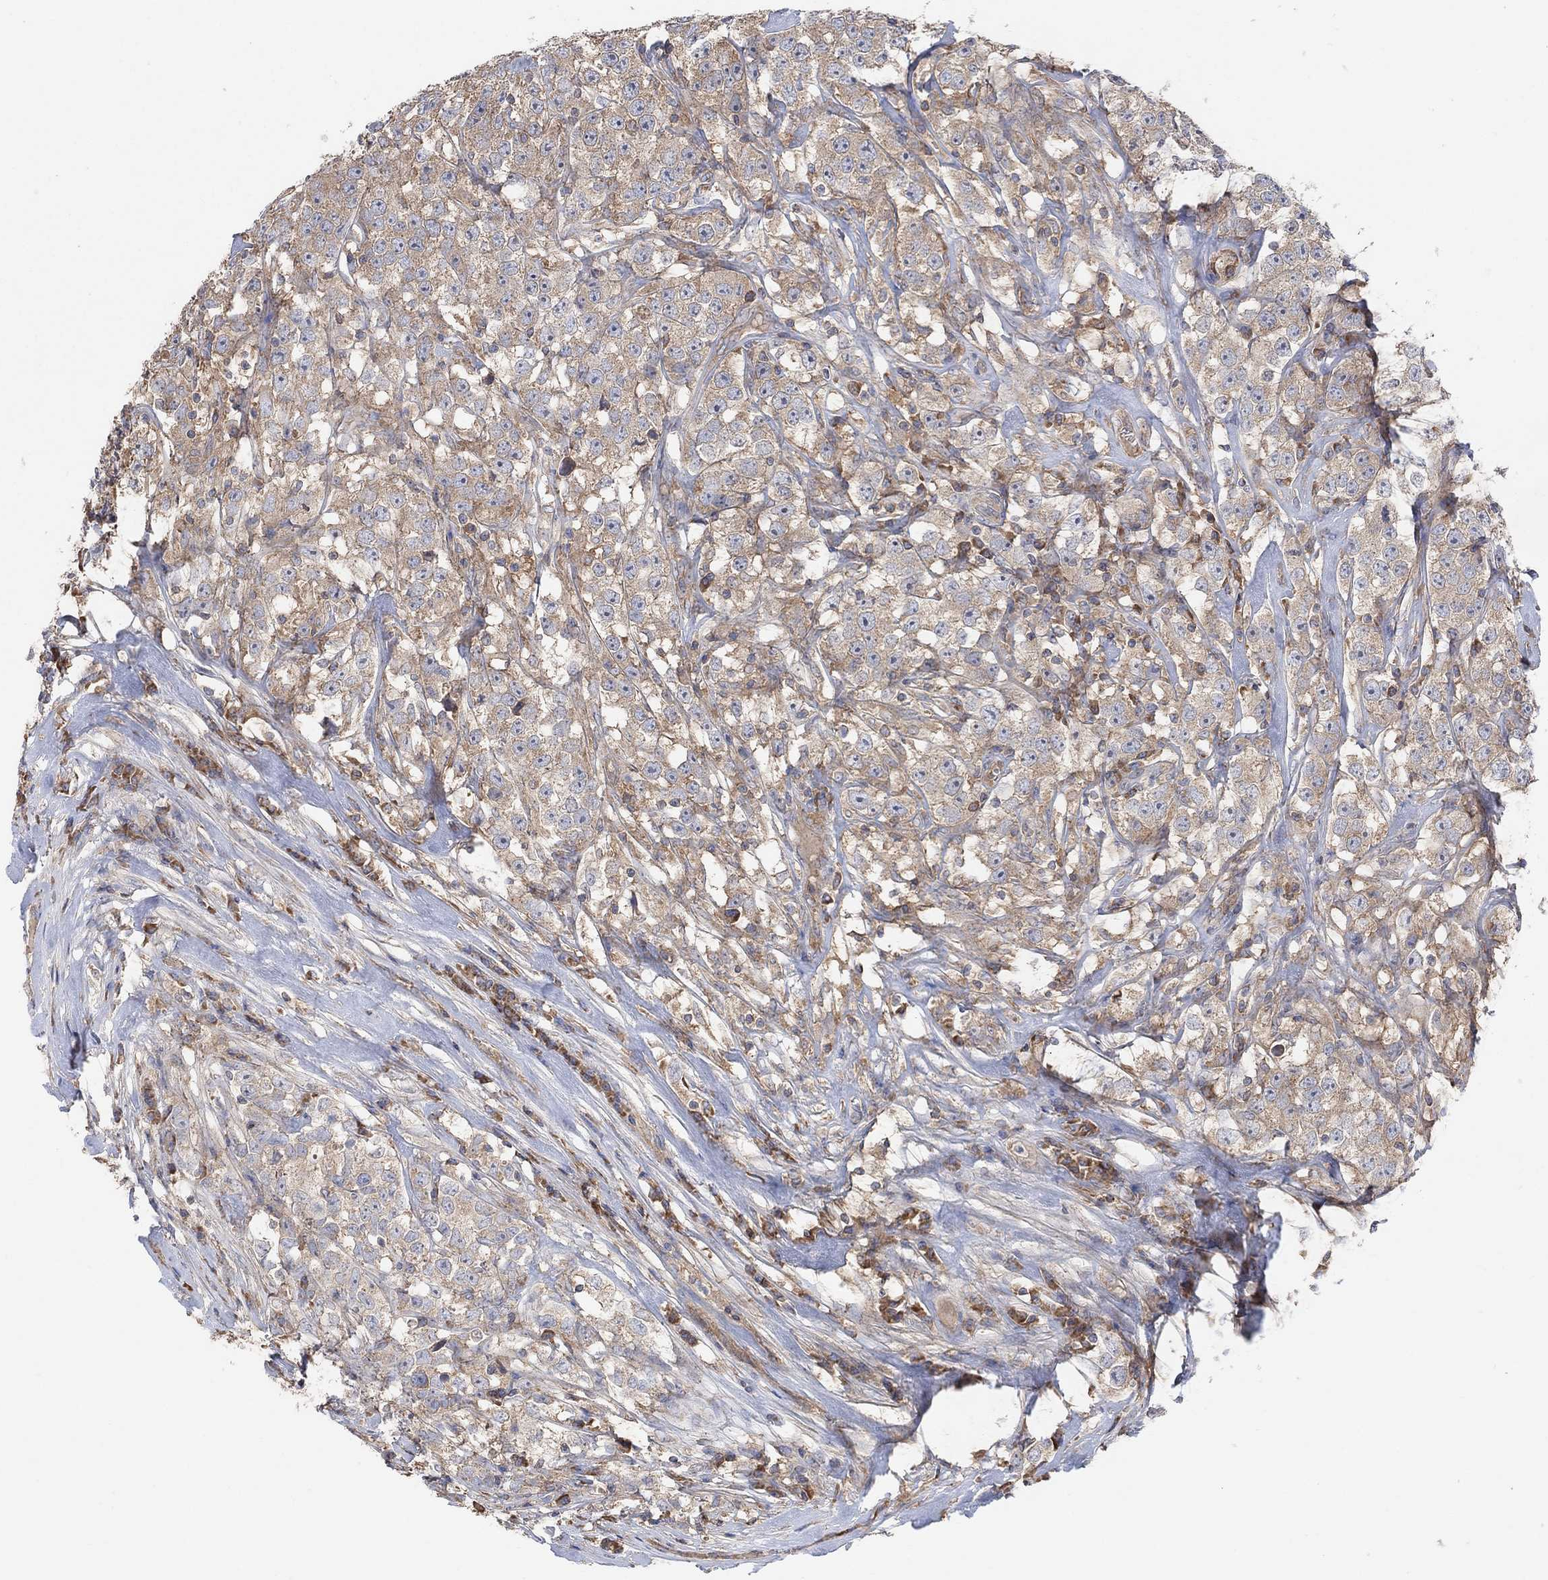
{"staining": {"intensity": "weak", "quantity": "<25%", "location": "cytoplasmic/membranous"}, "tissue": "testis cancer", "cell_type": "Tumor cells", "image_type": "cancer", "snomed": [{"axis": "morphology", "description": "Seminoma, NOS"}, {"axis": "topography", "description": "Testis"}], "caption": "Protein analysis of seminoma (testis) reveals no significant staining in tumor cells.", "gene": "BLOC1S3", "patient": {"sex": "male", "age": 59}}